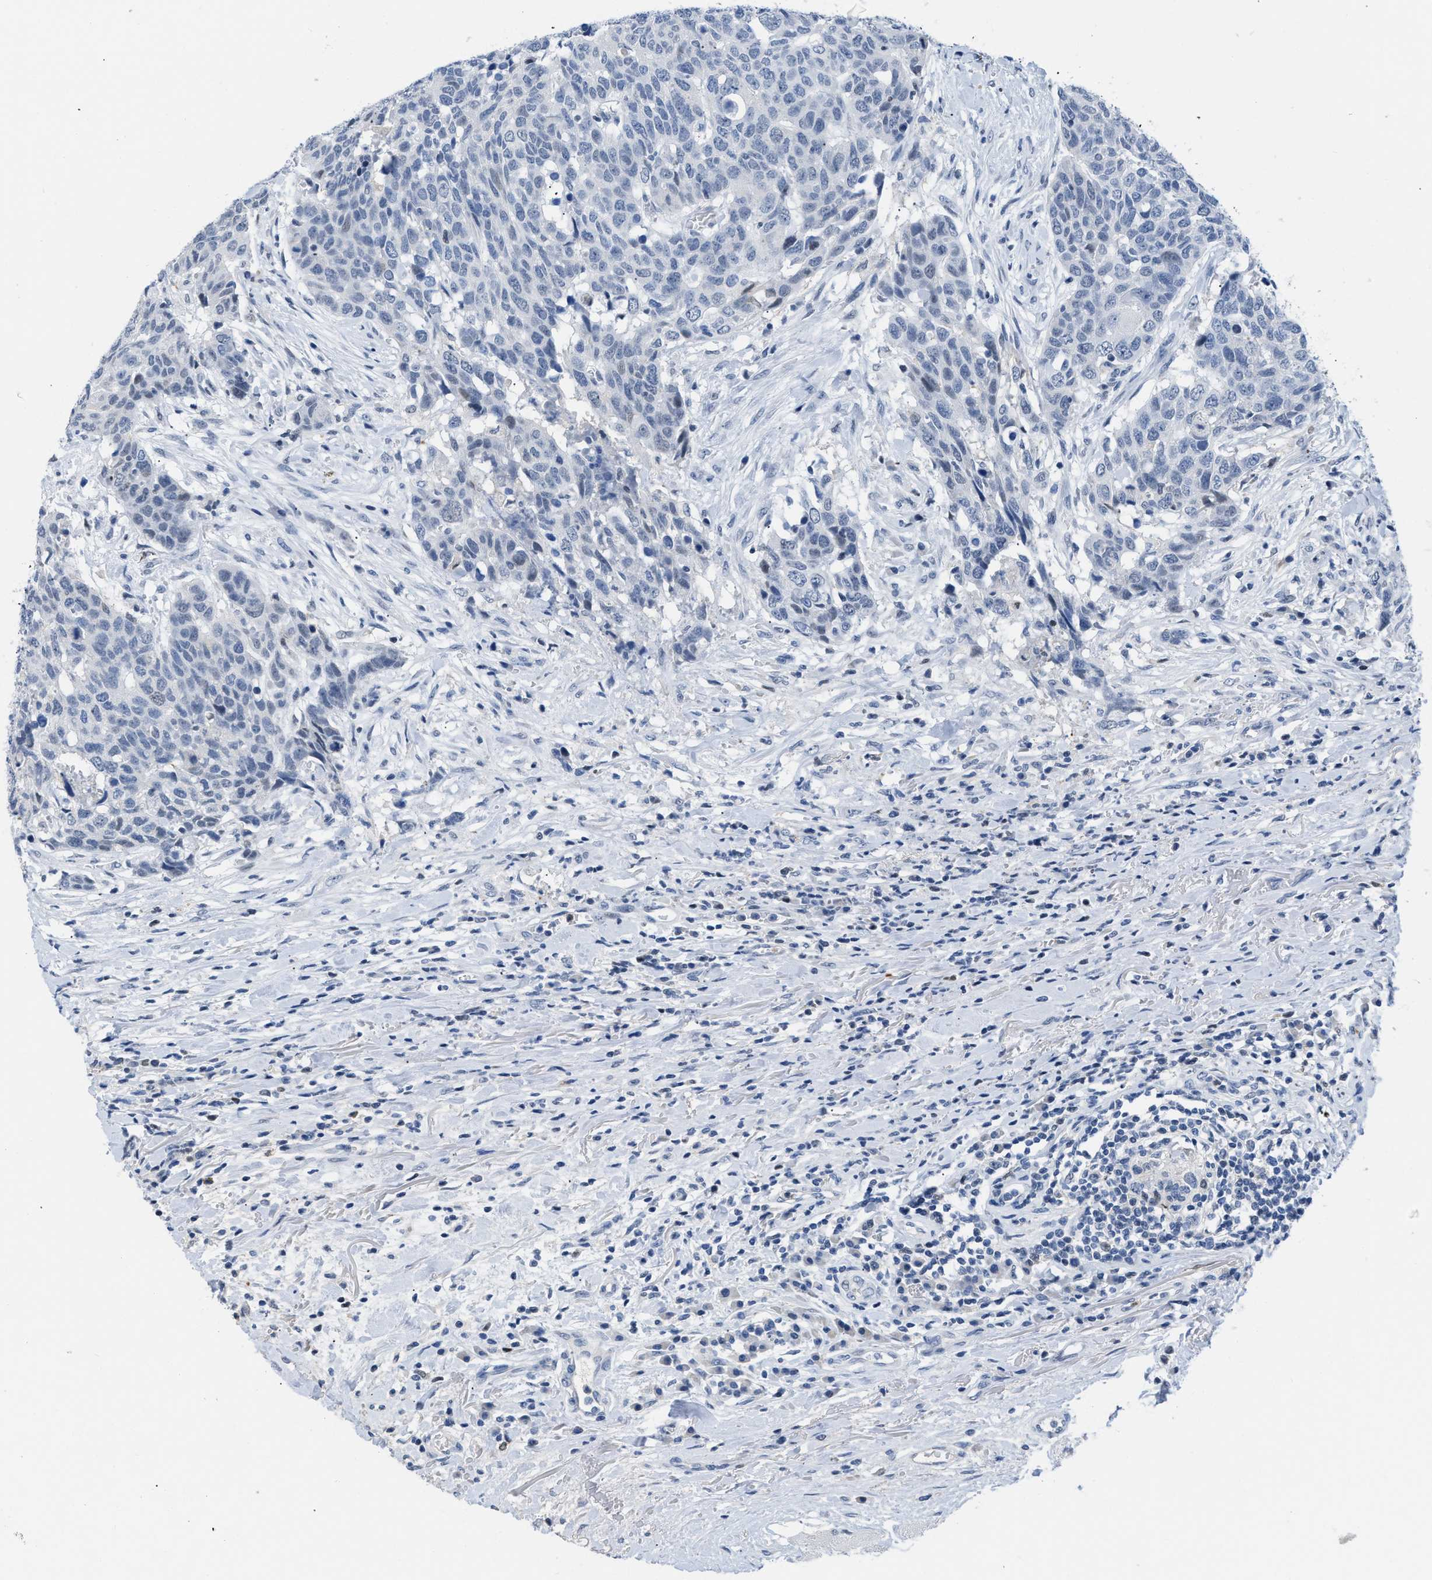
{"staining": {"intensity": "negative", "quantity": "none", "location": "none"}, "tissue": "head and neck cancer", "cell_type": "Tumor cells", "image_type": "cancer", "snomed": [{"axis": "morphology", "description": "Squamous cell carcinoma, NOS"}, {"axis": "topography", "description": "Head-Neck"}], "caption": "Micrograph shows no significant protein expression in tumor cells of head and neck squamous cell carcinoma.", "gene": "BOLL", "patient": {"sex": "male", "age": 66}}